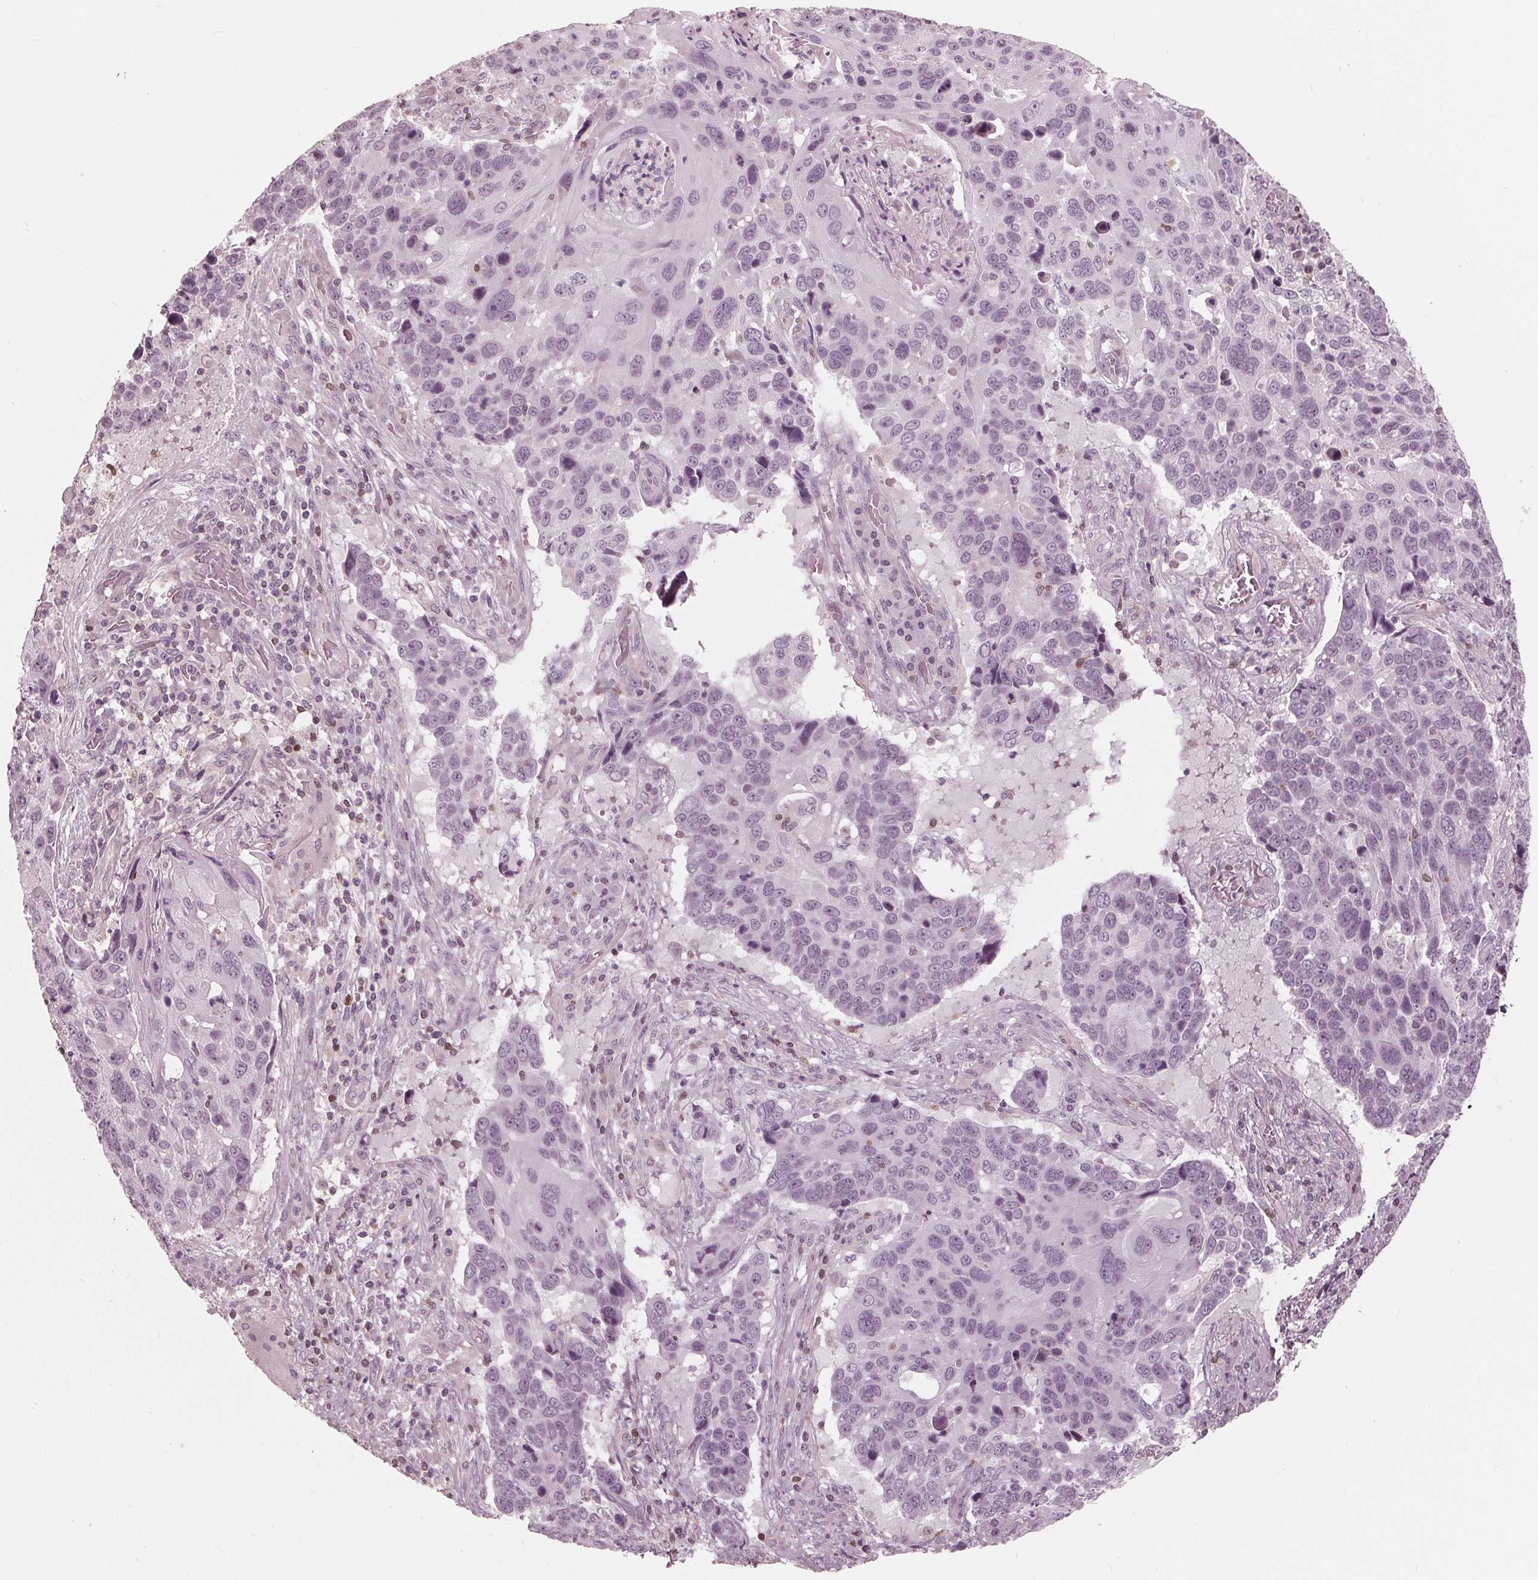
{"staining": {"intensity": "negative", "quantity": "none", "location": "none"}, "tissue": "lung cancer", "cell_type": "Tumor cells", "image_type": "cancer", "snomed": [{"axis": "morphology", "description": "Squamous cell carcinoma, NOS"}, {"axis": "topography", "description": "Lung"}], "caption": "An image of human lung squamous cell carcinoma is negative for staining in tumor cells.", "gene": "ING3", "patient": {"sex": "male", "age": 68}}